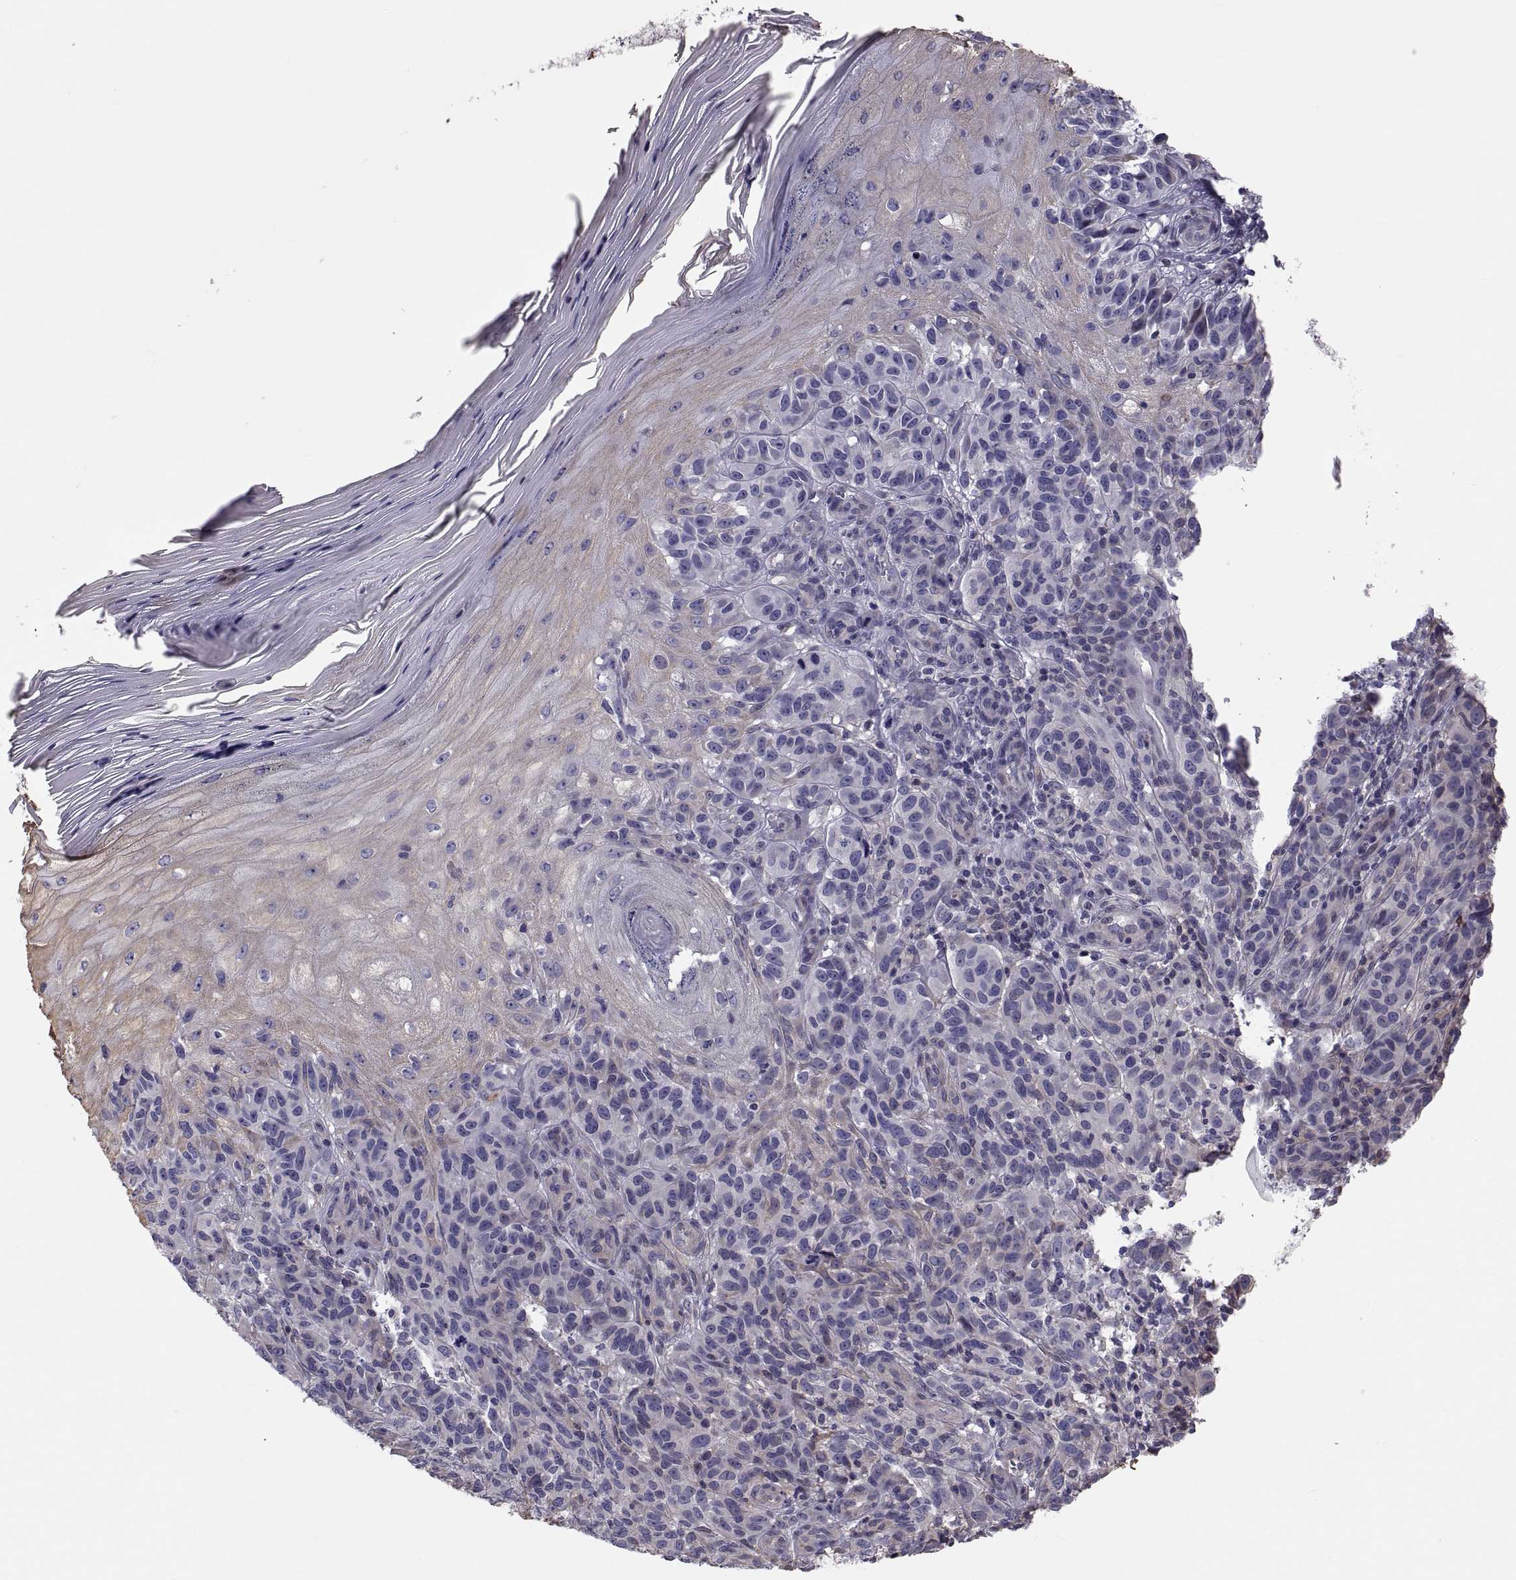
{"staining": {"intensity": "negative", "quantity": "none", "location": "none"}, "tissue": "melanoma", "cell_type": "Tumor cells", "image_type": "cancer", "snomed": [{"axis": "morphology", "description": "Malignant melanoma, NOS"}, {"axis": "topography", "description": "Skin"}], "caption": "A photomicrograph of human malignant melanoma is negative for staining in tumor cells.", "gene": "ANO1", "patient": {"sex": "female", "age": 53}}